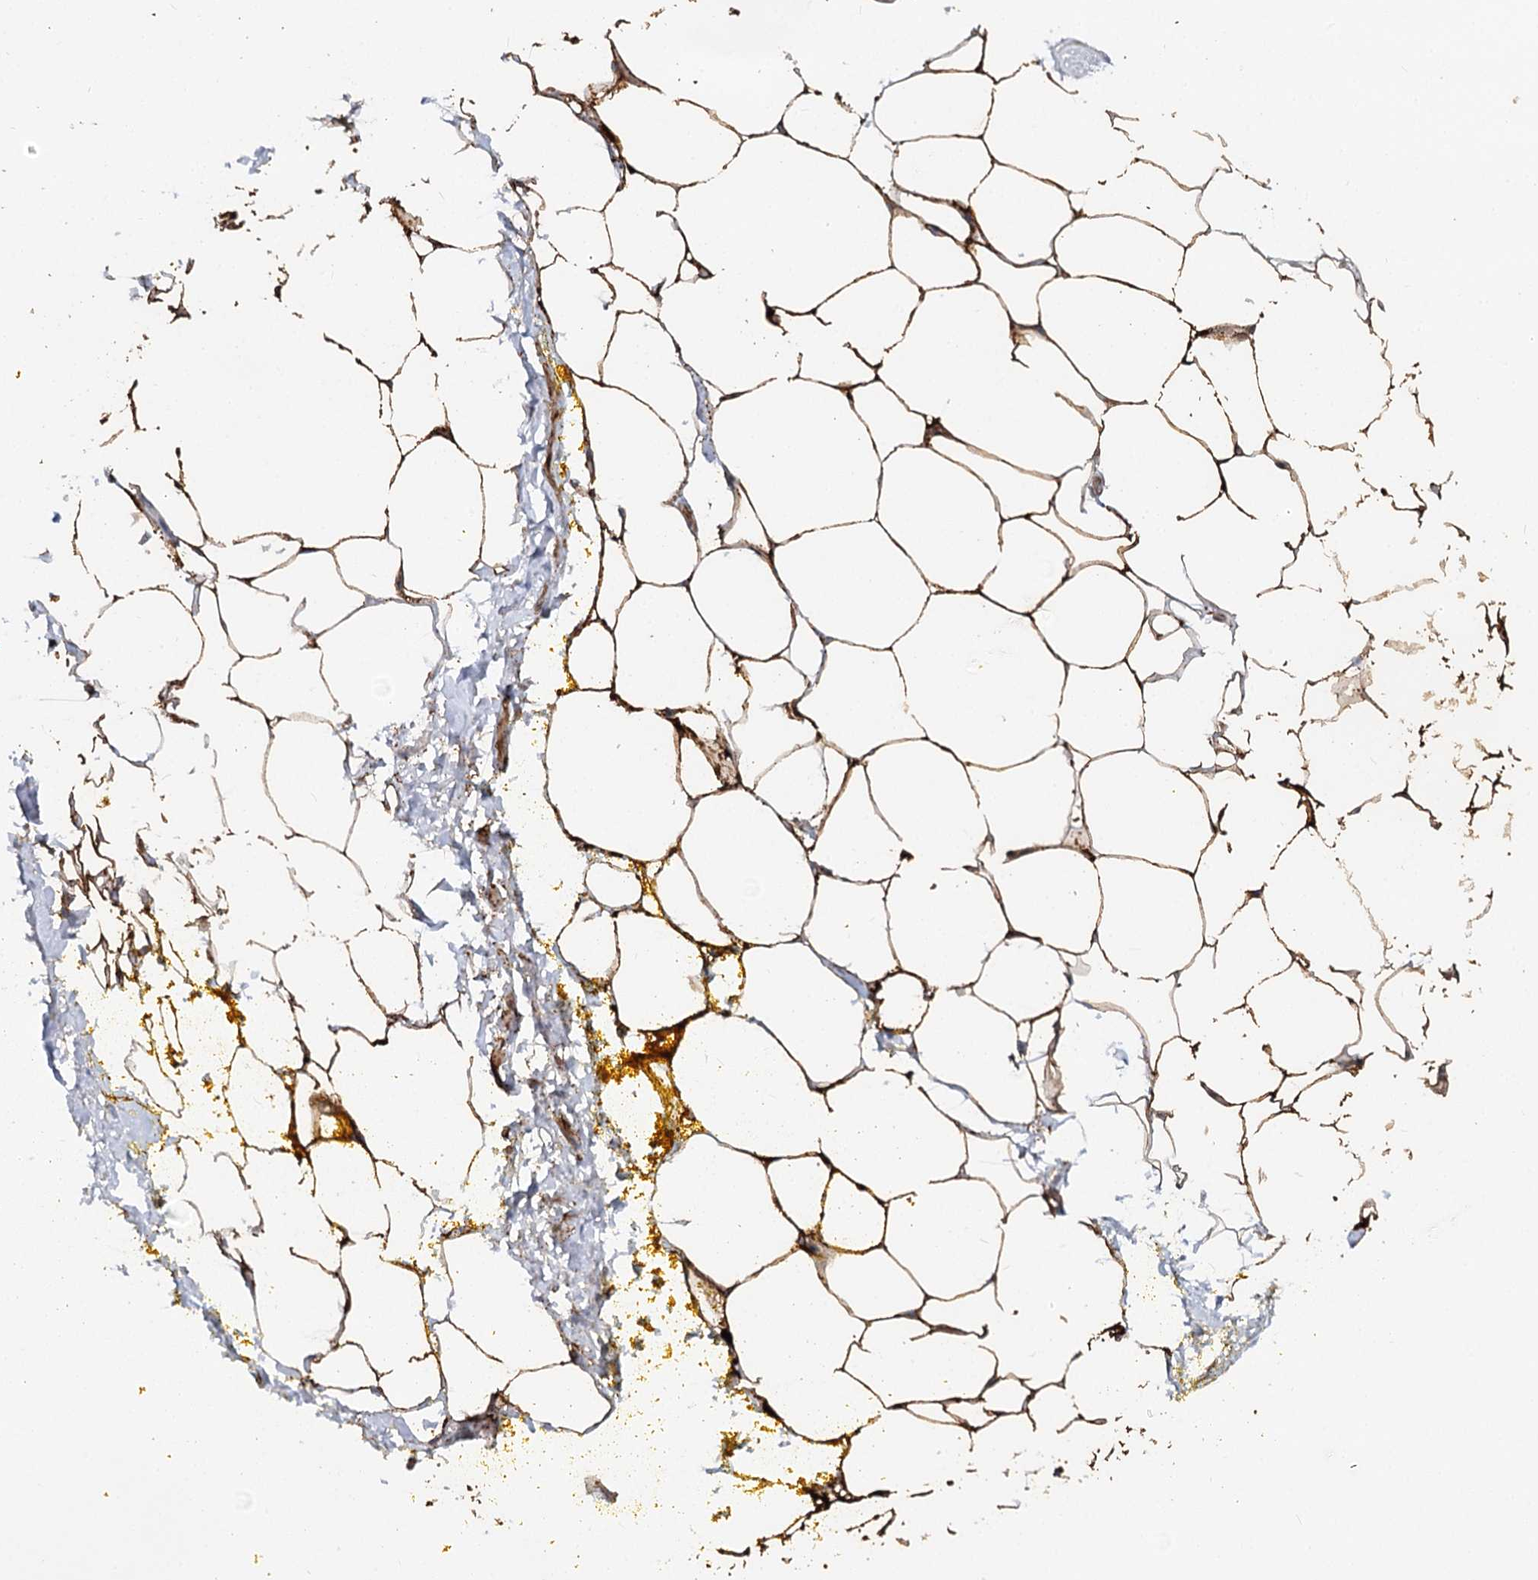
{"staining": {"intensity": "strong", "quantity": "25%-75%", "location": "cytoplasmic/membranous"}, "tissue": "adipose tissue", "cell_type": "Adipocytes", "image_type": "normal", "snomed": [{"axis": "morphology", "description": "Normal tissue, NOS"}, {"axis": "morphology", "description": "Adenocarcinoma, Low grade"}, {"axis": "topography", "description": "Prostate"}, {"axis": "topography", "description": "Peripheral nerve tissue"}], "caption": "A high amount of strong cytoplasmic/membranous staining is seen in about 25%-75% of adipocytes in unremarkable adipose tissue. (Stains: DAB (3,3'-diaminobenzidine) in brown, nuclei in blue, Microscopy: brightfield microscopy at high magnification).", "gene": "GNL3L", "patient": {"sex": "male", "age": 63}}